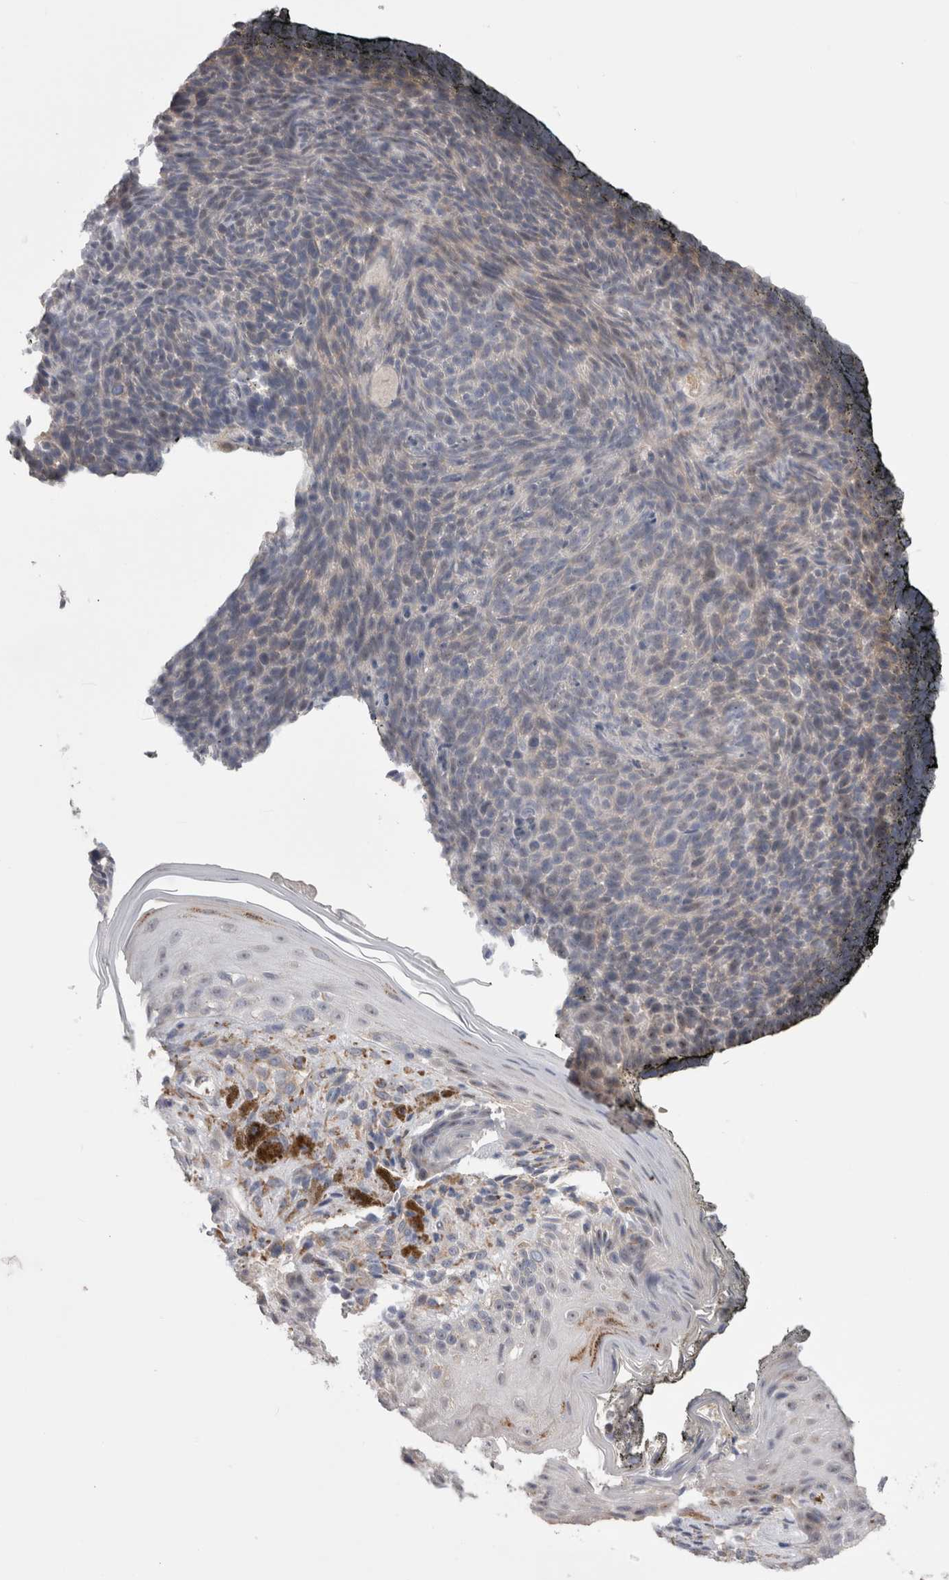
{"staining": {"intensity": "negative", "quantity": "none", "location": "none"}, "tissue": "skin cancer", "cell_type": "Tumor cells", "image_type": "cancer", "snomed": [{"axis": "morphology", "description": "Basal cell carcinoma"}, {"axis": "topography", "description": "Skin"}], "caption": "A histopathology image of human skin cancer (basal cell carcinoma) is negative for staining in tumor cells.", "gene": "ARHGAP29", "patient": {"sex": "male", "age": 61}}